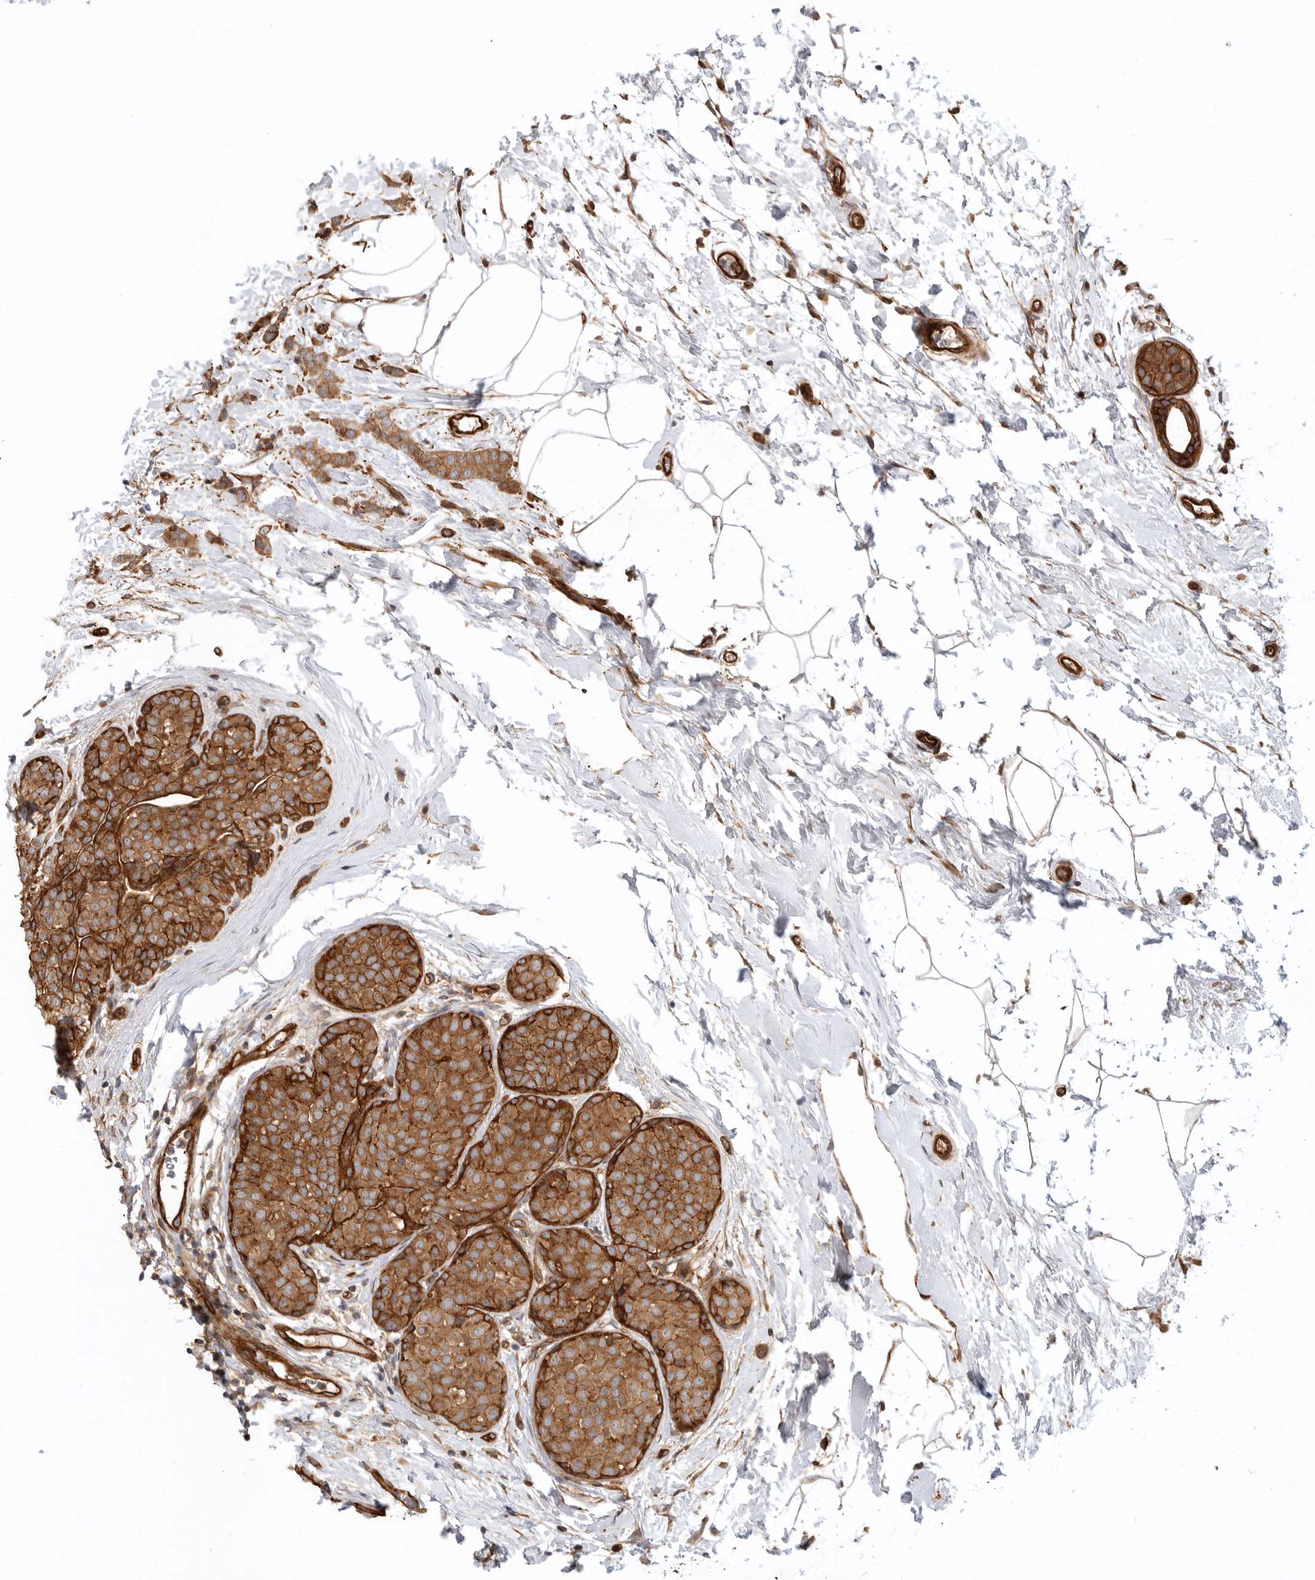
{"staining": {"intensity": "strong", "quantity": ">75%", "location": "cytoplasmic/membranous"}, "tissue": "breast cancer", "cell_type": "Tumor cells", "image_type": "cancer", "snomed": [{"axis": "morphology", "description": "Lobular carcinoma, in situ"}, {"axis": "morphology", "description": "Lobular carcinoma"}, {"axis": "topography", "description": "Breast"}], "caption": "Brown immunohistochemical staining in human breast cancer (lobular carcinoma) shows strong cytoplasmic/membranous positivity in approximately >75% of tumor cells.", "gene": "GPATCH2", "patient": {"sex": "female", "age": 41}}